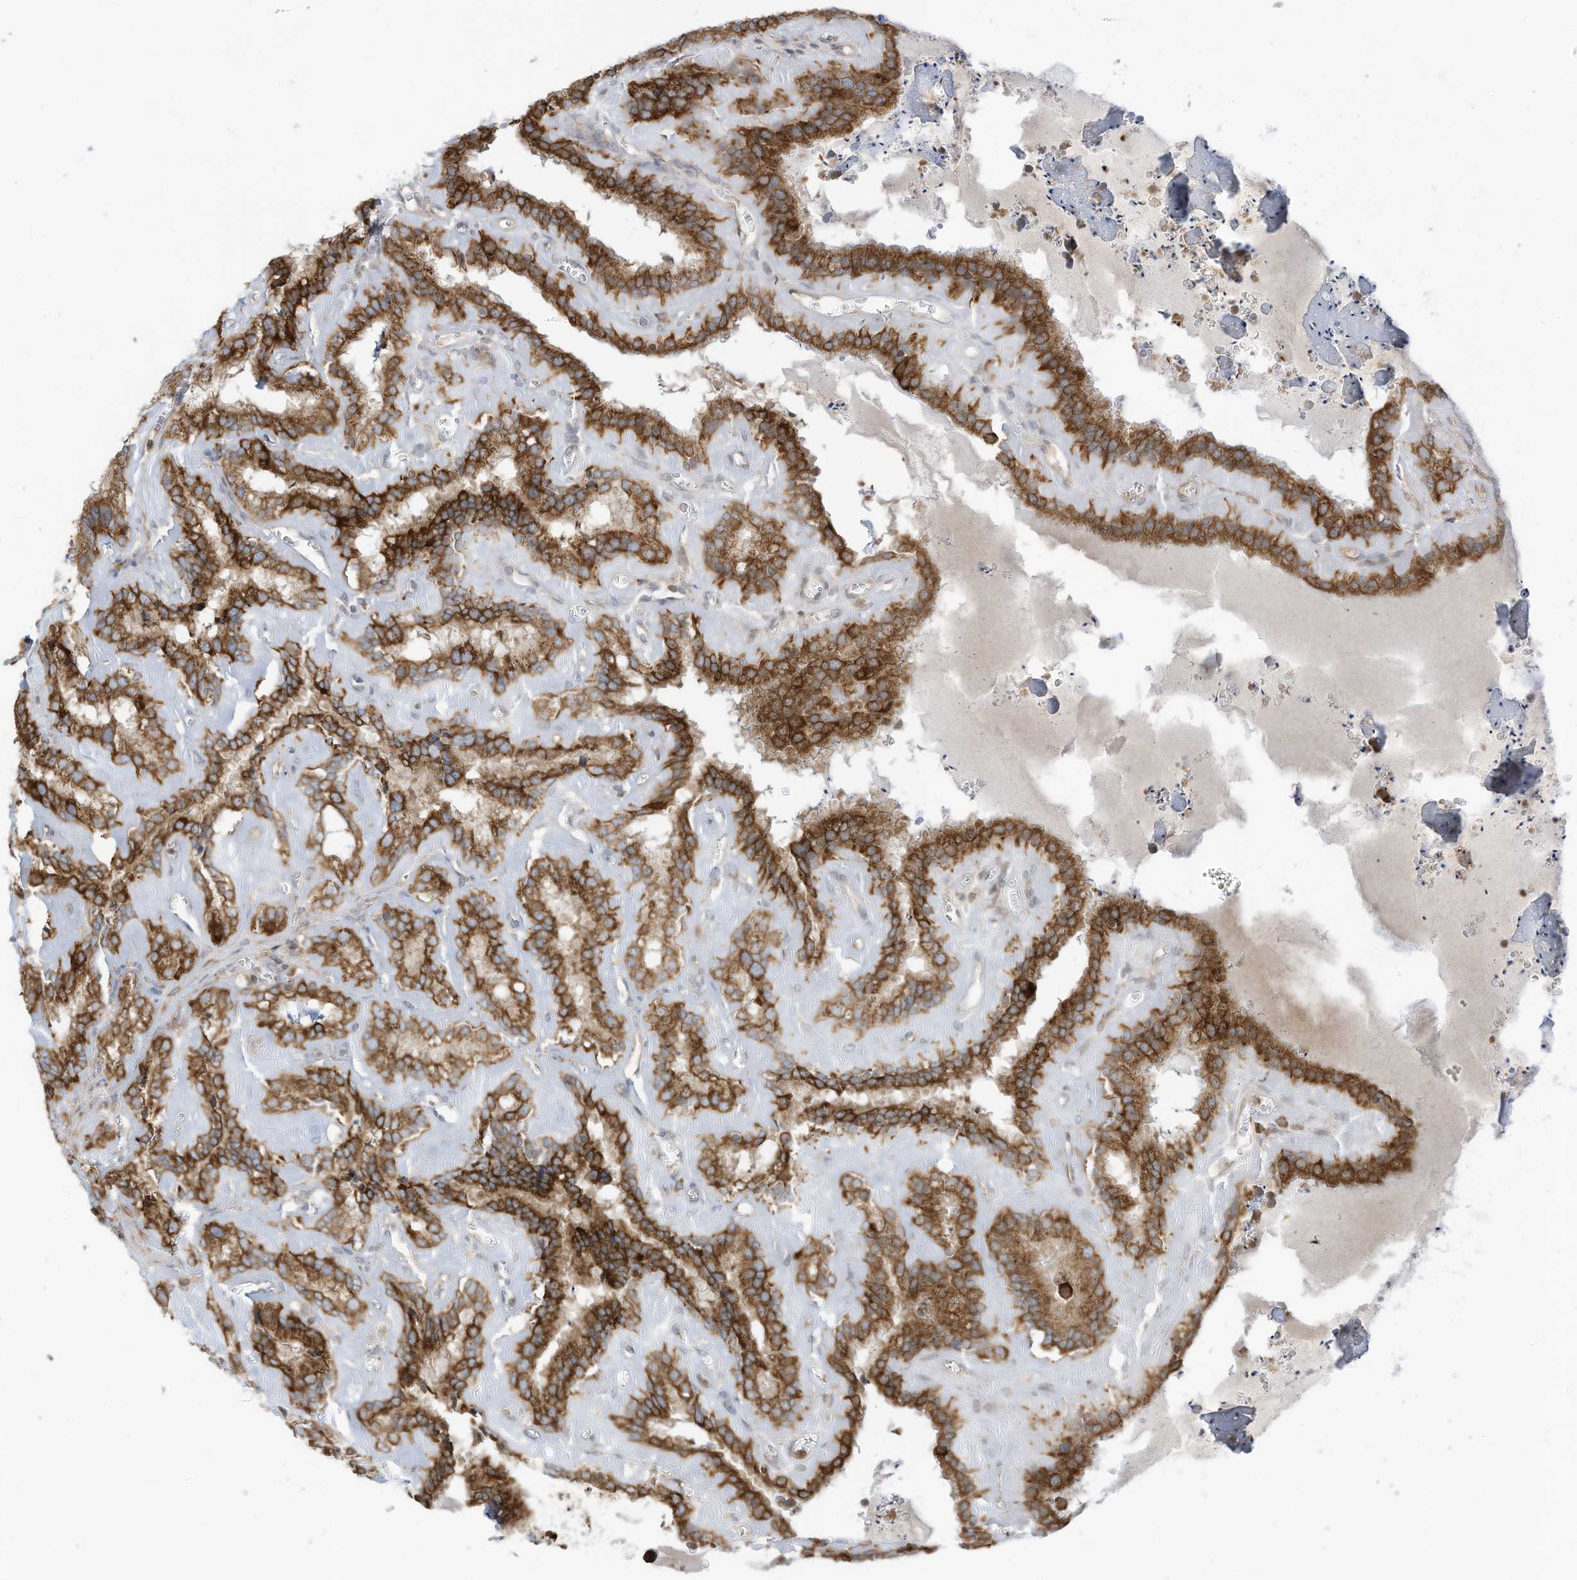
{"staining": {"intensity": "strong", "quantity": ">75%", "location": "cytoplasmic/membranous"}, "tissue": "seminal vesicle", "cell_type": "Glandular cells", "image_type": "normal", "snomed": [{"axis": "morphology", "description": "Normal tissue, NOS"}, {"axis": "topography", "description": "Prostate"}, {"axis": "topography", "description": "Seminal veicle"}], "caption": "This histopathology image demonstrates unremarkable seminal vesicle stained with IHC to label a protein in brown. The cytoplasmic/membranous of glandular cells show strong positivity for the protein. Nuclei are counter-stained blue.", "gene": "CGAS", "patient": {"sex": "male", "age": 59}}